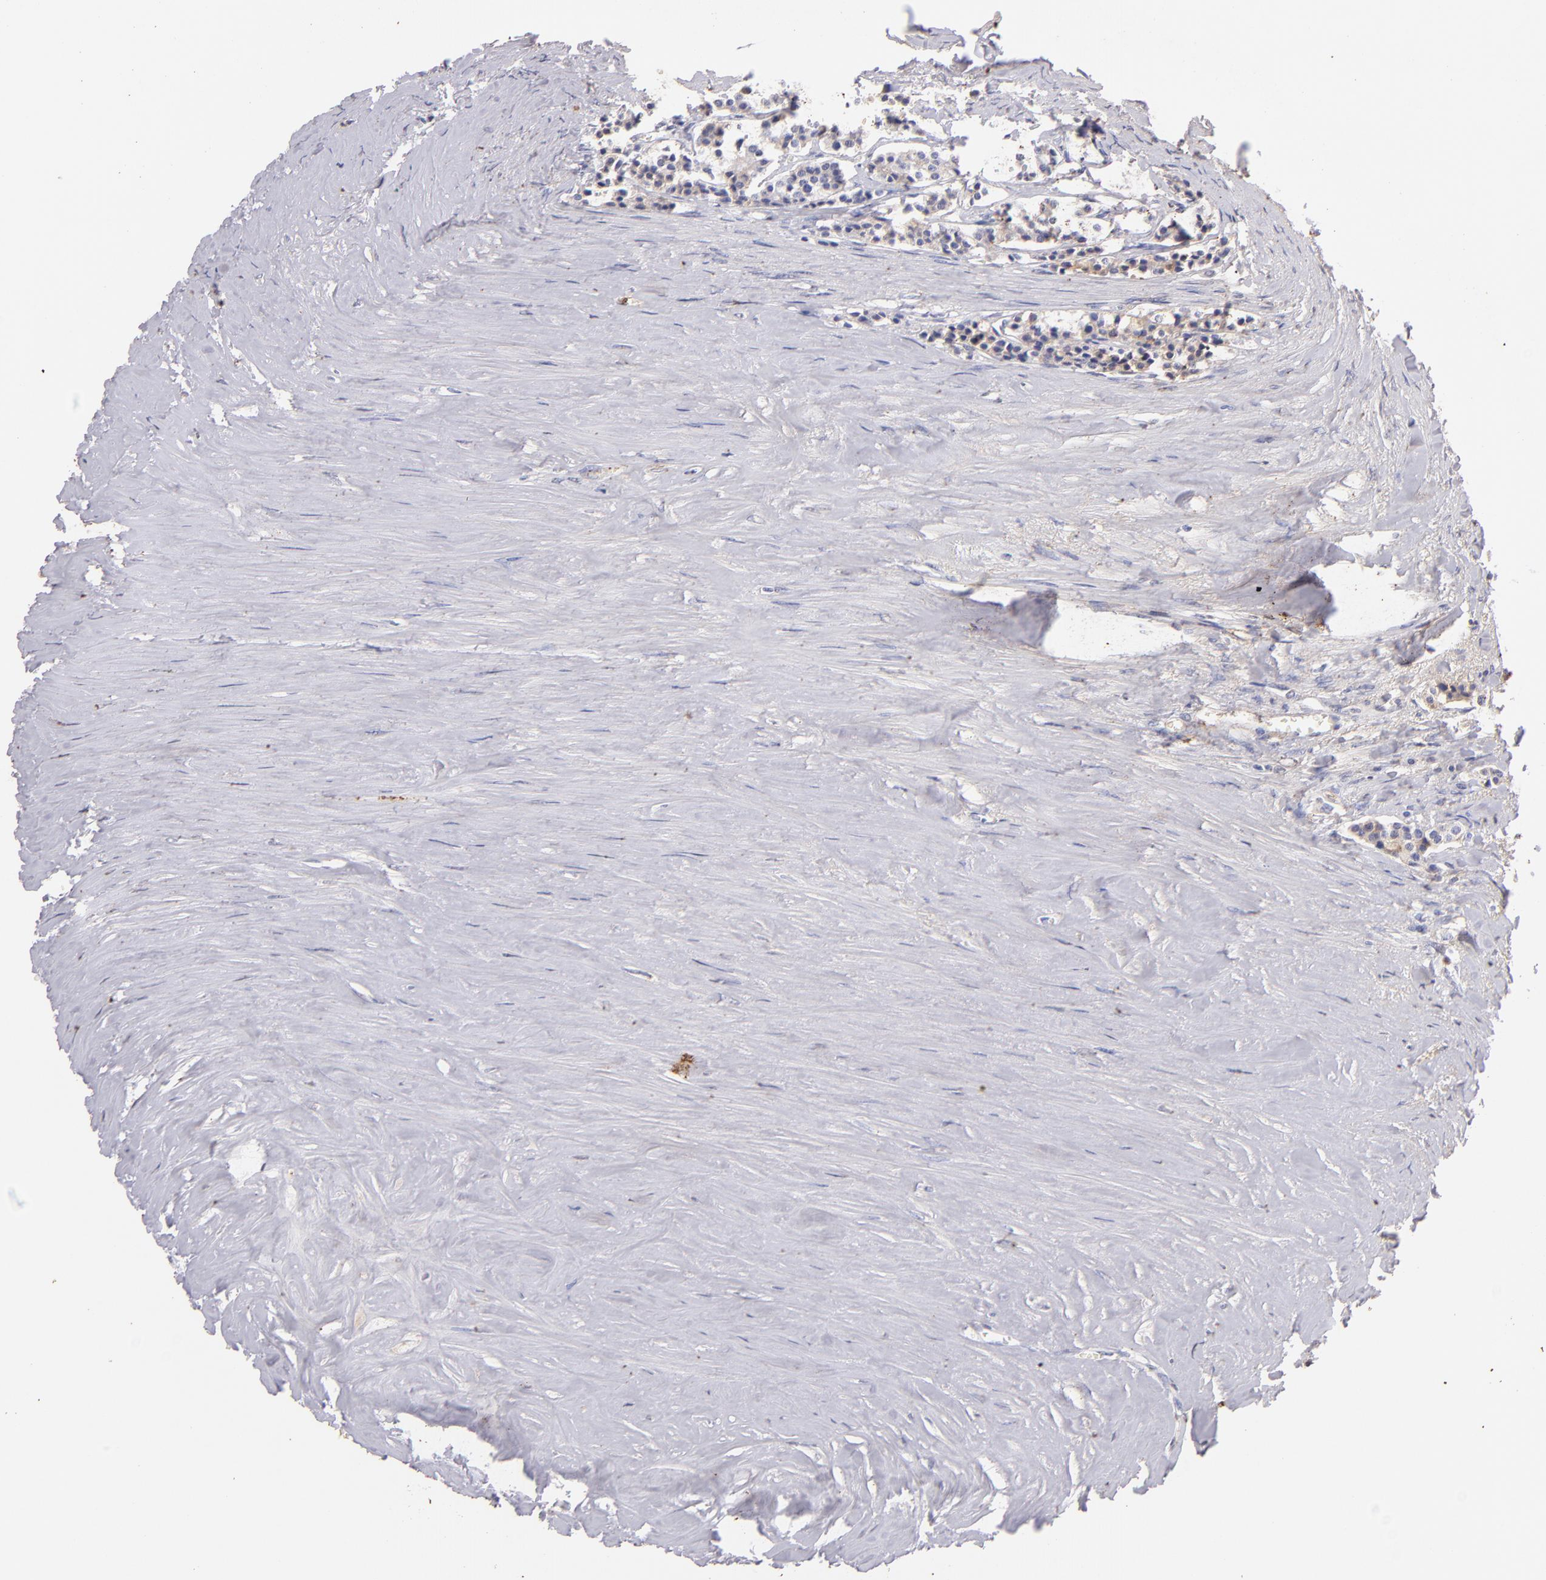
{"staining": {"intensity": "negative", "quantity": "none", "location": "none"}, "tissue": "carcinoid", "cell_type": "Tumor cells", "image_type": "cancer", "snomed": [{"axis": "morphology", "description": "Carcinoid, malignant, NOS"}, {"axis": "topography", "description": "Small intestine"}], "caption": "Immunohistochemistry (IHC) micrograph of human carcinoid stained for a protein (brown), which shows no staining in tumor cells. Brightfield microscopy of immunohistochemistry stained with DAB (3,3'-diaminobenzidine) (brown) and hematoxylin (blue), captured at high magnification.", "gene": "FGB", "patient": {"sex": "male", "age": 63}}